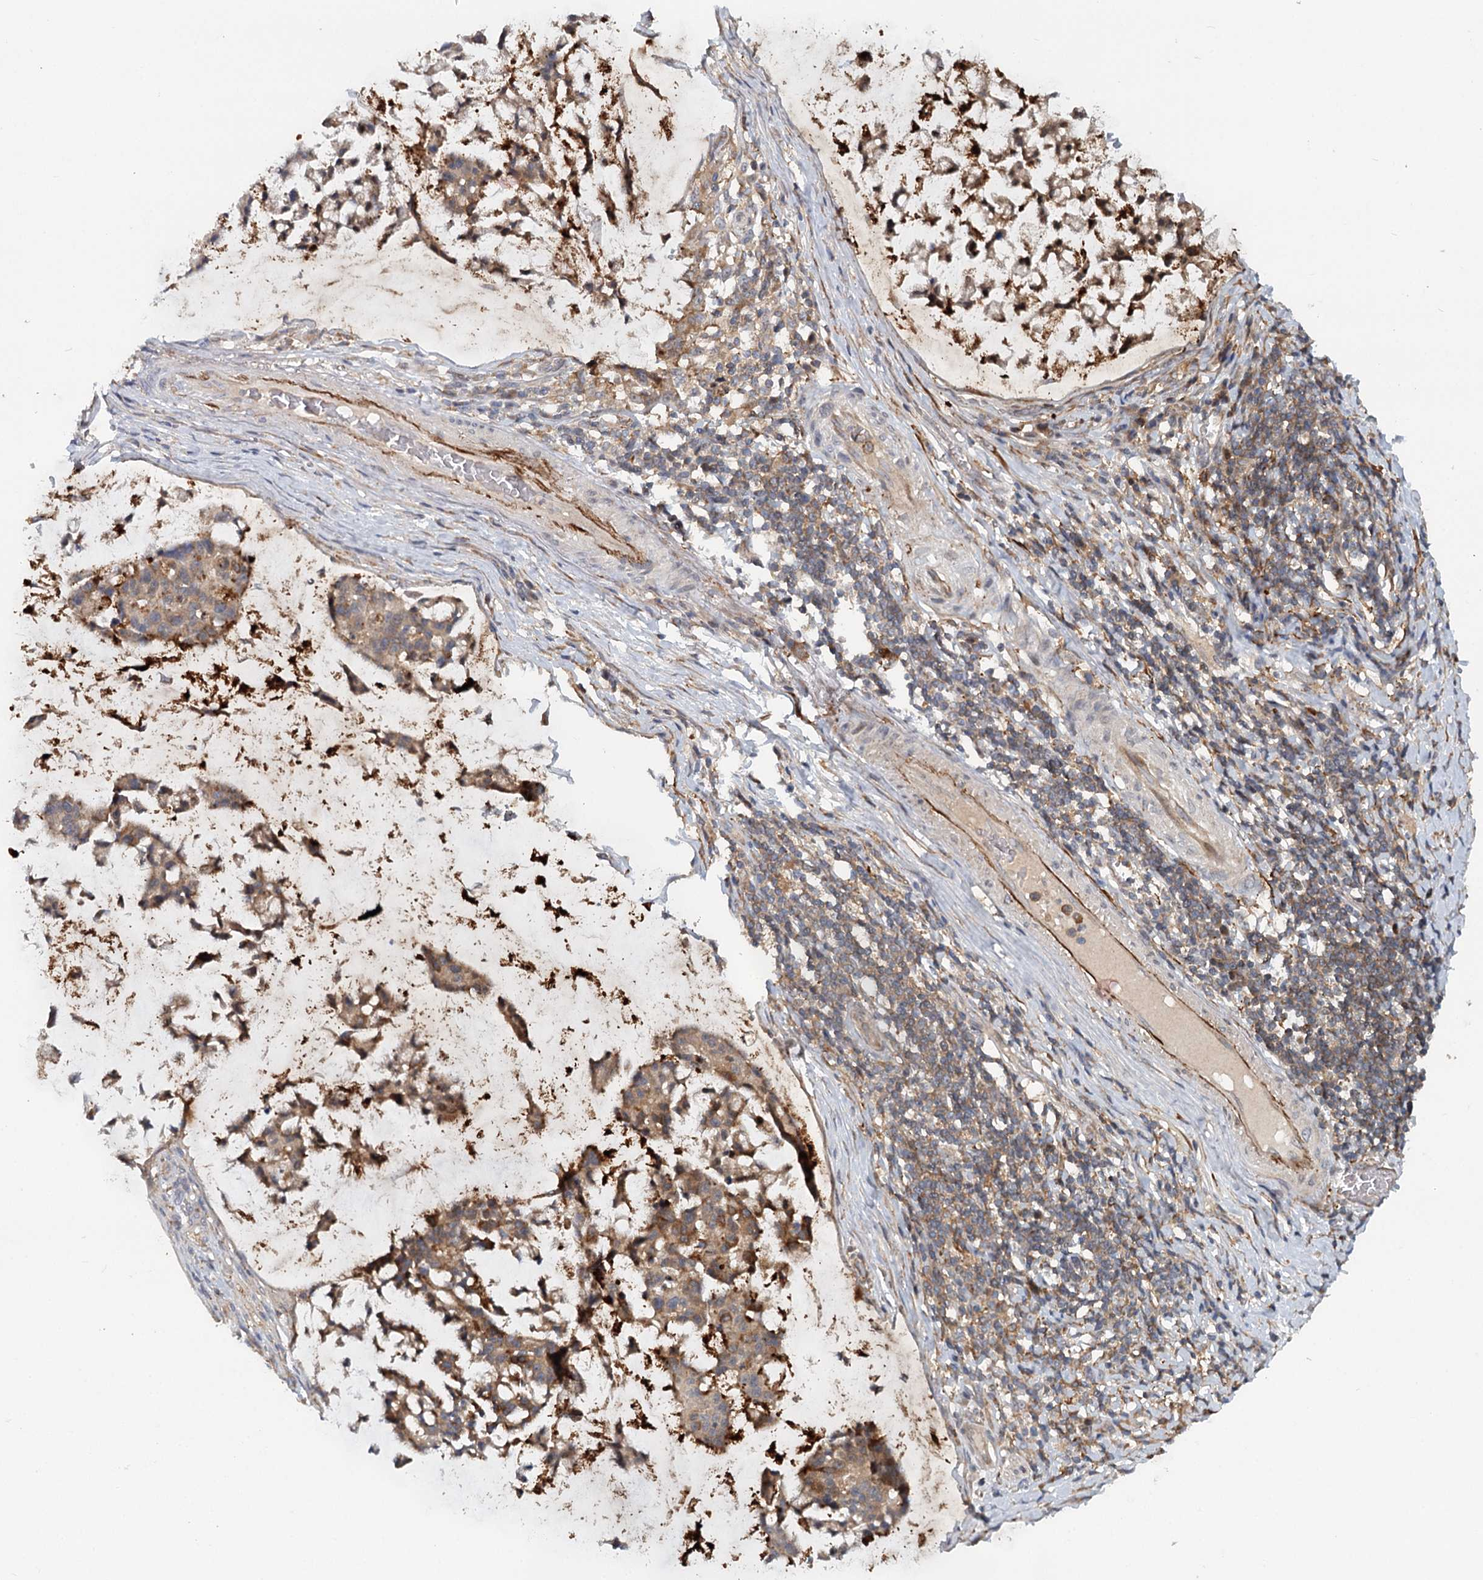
{"staining": {"intensity": "moderate", "quantity": ">75%", "location": "cytoplasmic/membranous"}, "tissue": "stomach cancer", "cell_type": "Tumor cells", "image_type": "cancer", "snomed": [{"axis": "morphology", "description": "Adenocarcinoma, NOS"}, {"axis": "topography", "description": "Stomach, lower"}], "caption": "Stomach cancer stained with a protein marker displays moderate staining in tumor cells.", "gene": "RNF111", "patient": {"sex": "male", "age": 67}}